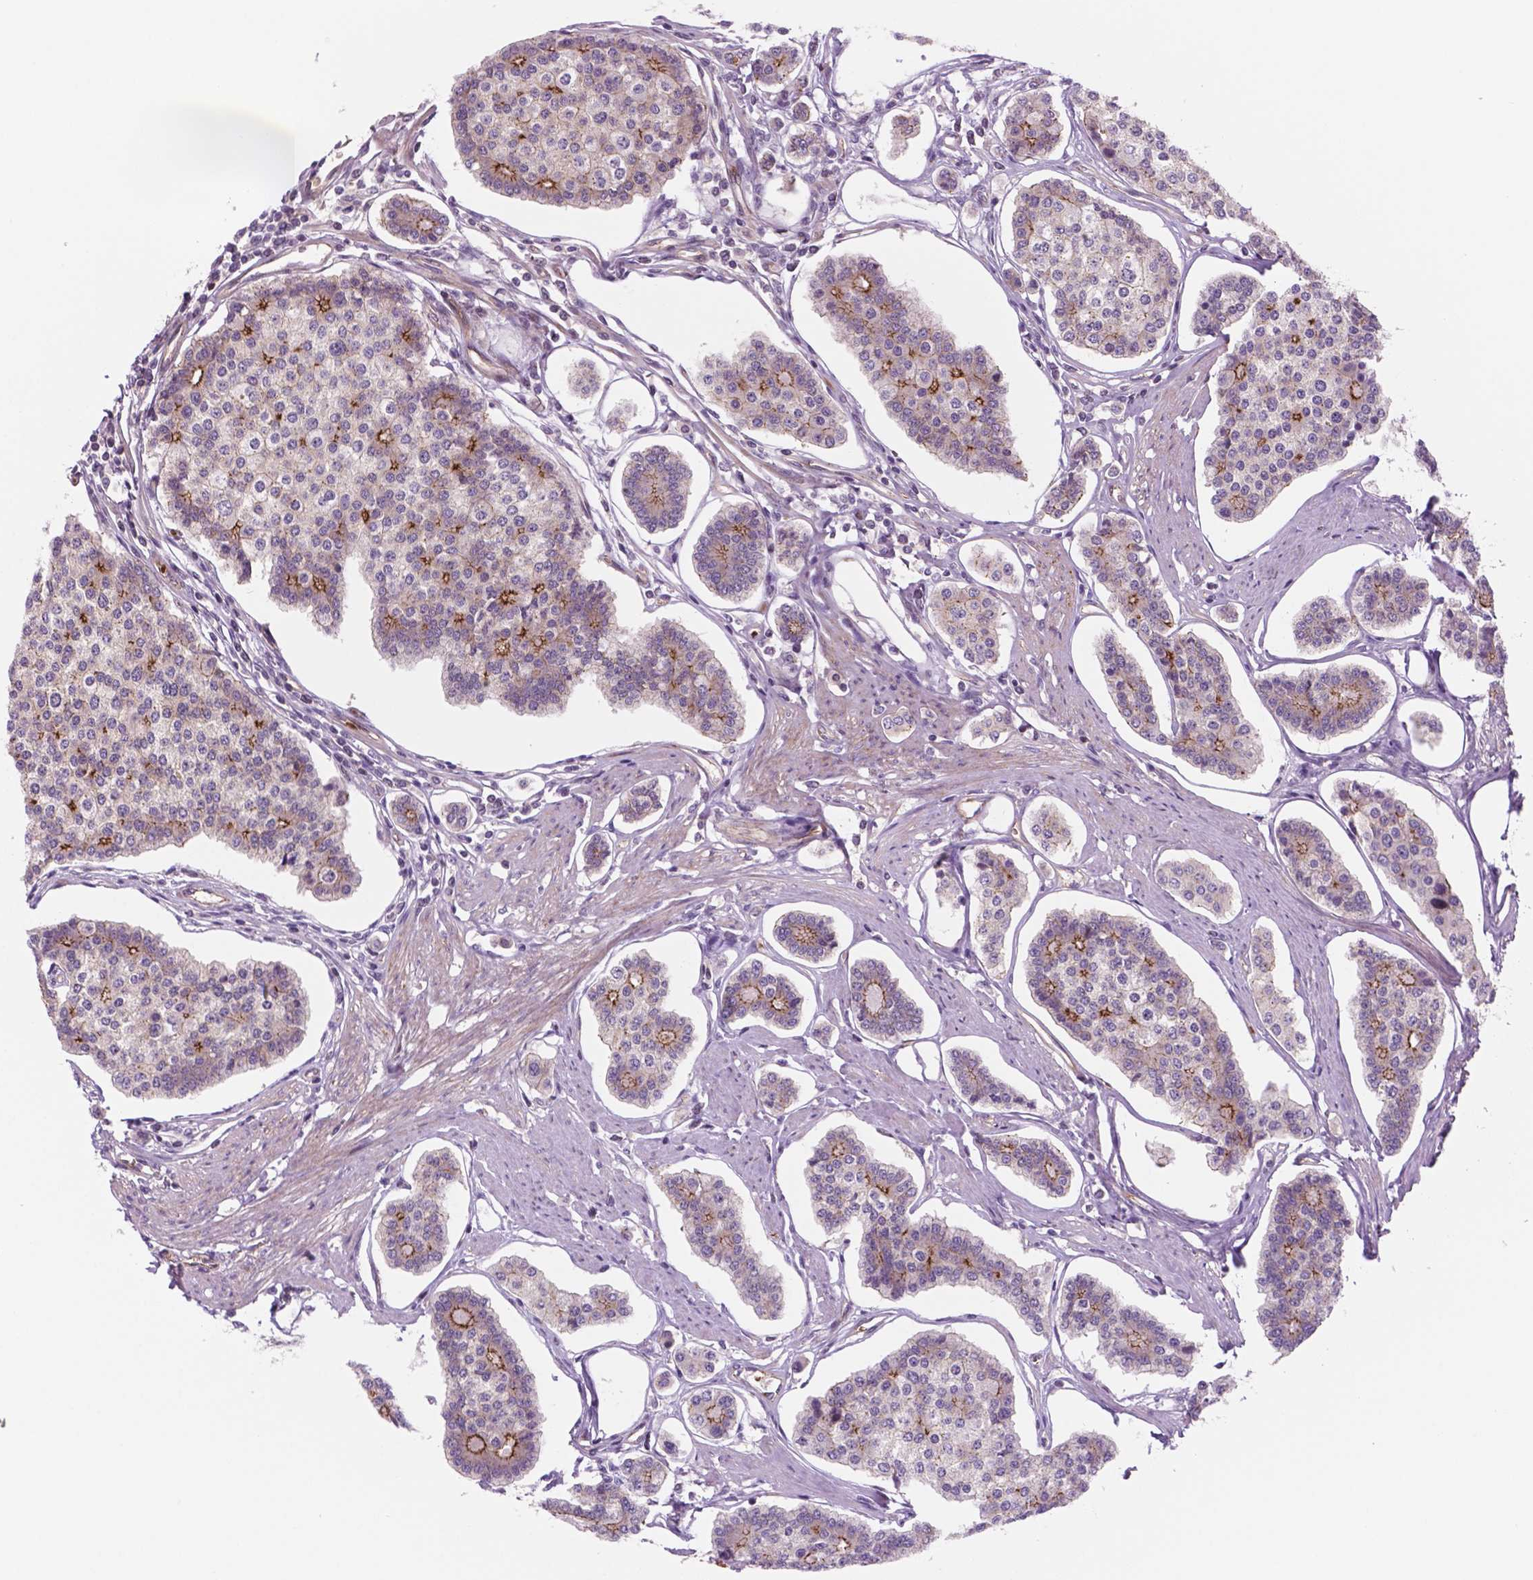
{"staining": {"intensity": "moderate", "quantity": "<25%", "location": "cytoplasmic/membranous"}, "tissue": "carcinoid", "cell_type": "Tumor cells", "image_type": "cancer", "snomed": [{"axis": "morphology", "description": "Carcinoid, malignant, NOS"}, {"axis": "topography", "description": "Small intestine"}], "caption": "The image reveals a brown stain indicating the presence of a protein in the cytoplasmic/membranous of tumor cells in carcinoid.", "gene": "RND3", "patient": {"sex": "female", "age": 65}}